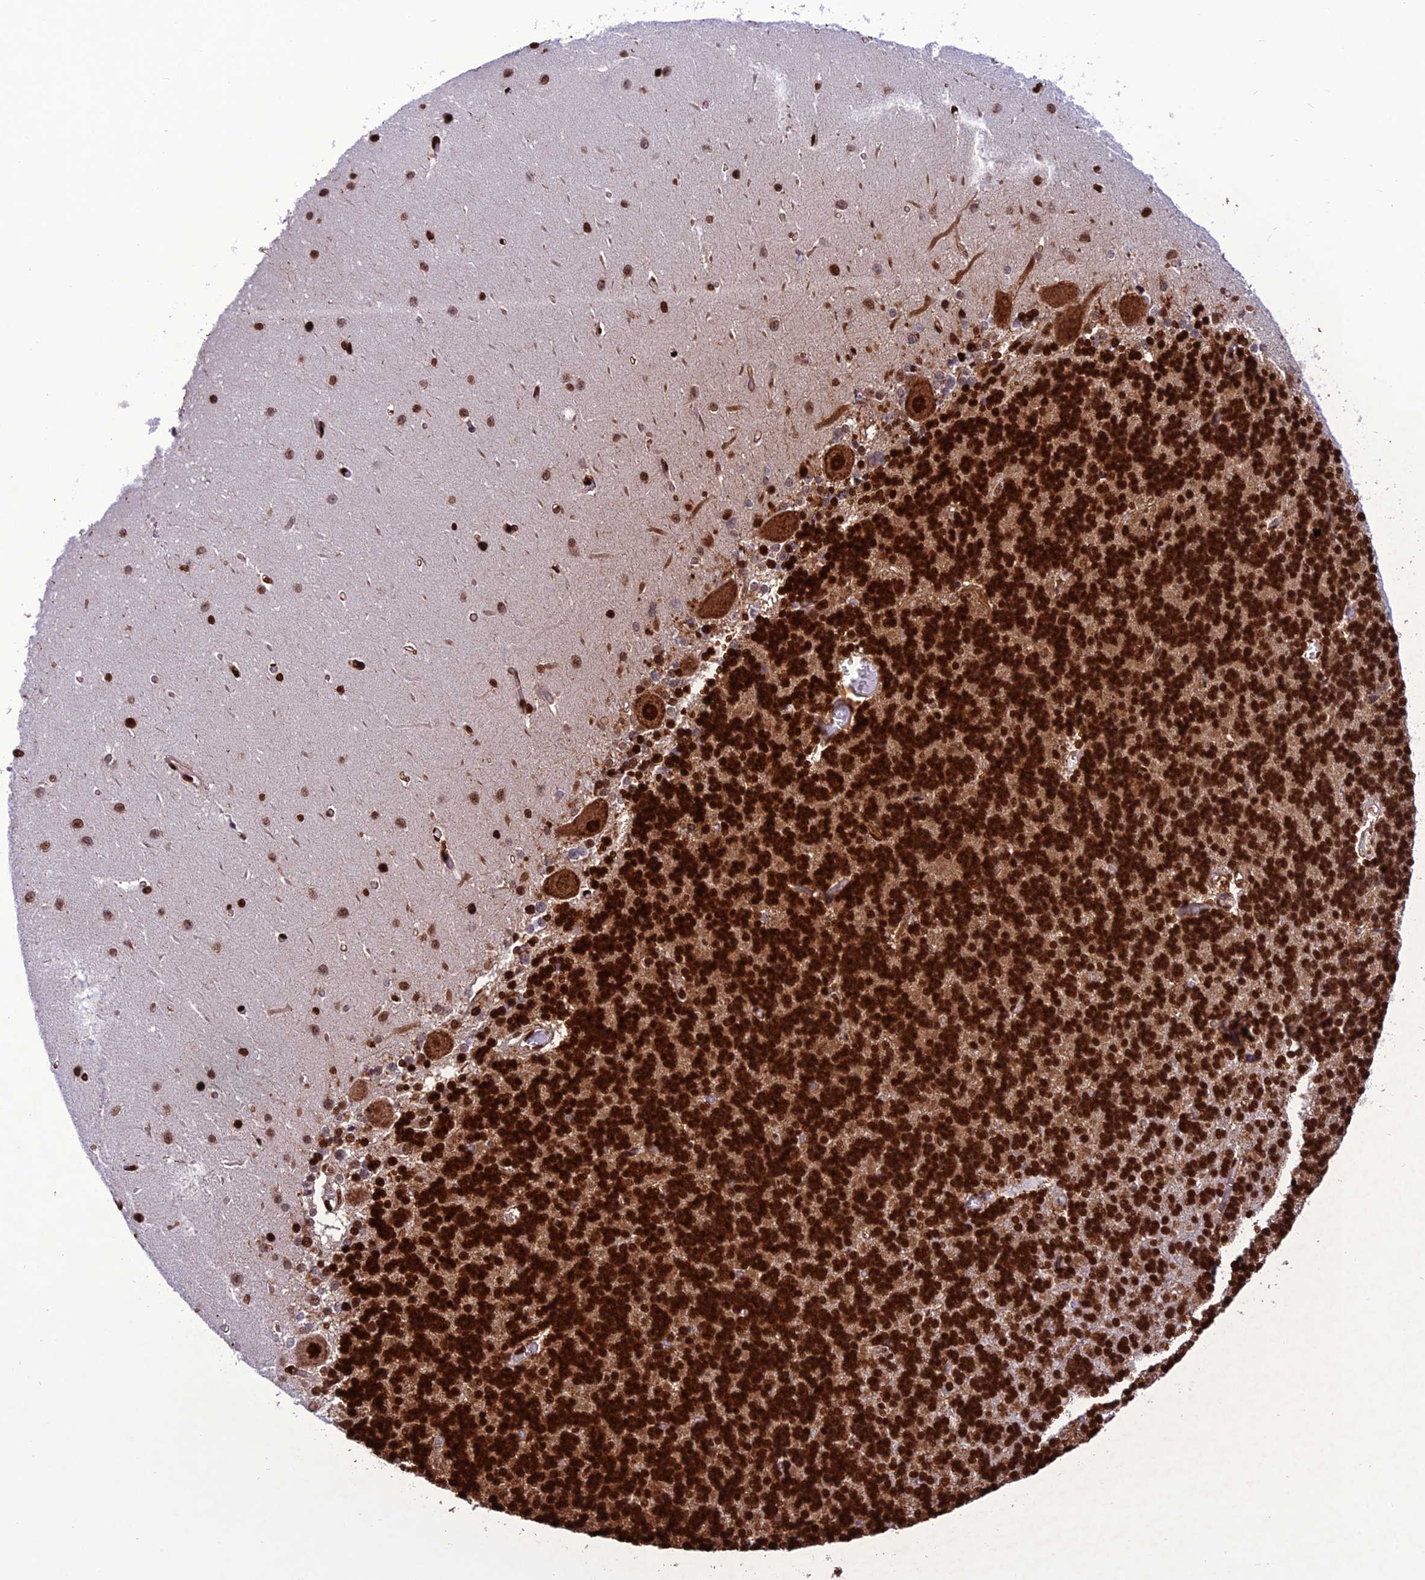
{"staining": {"intensity": "strong", "quantity": ">75%", "location": "cytoplasmic/membranous,nuclear"}, "tissue": "cerebellum", "cell_type": "Cells in granular layer", "image_type": "normal", "snomed": [{"axis": "morphology", "description": "Normal tissue, NOS"}, {"axis": "topography", "description": "Cerebellum"}], "caption": "IHC of unremarkable human cerebellum shows high levels of strong cytoplasmic/membranous,nuclear positivity in about >75% of cells in granular layer. (DAB IHC with brightfield microscopy, high magnification).", "gene": "INO80E", "patient": {"sex": "male", "age": 37}}